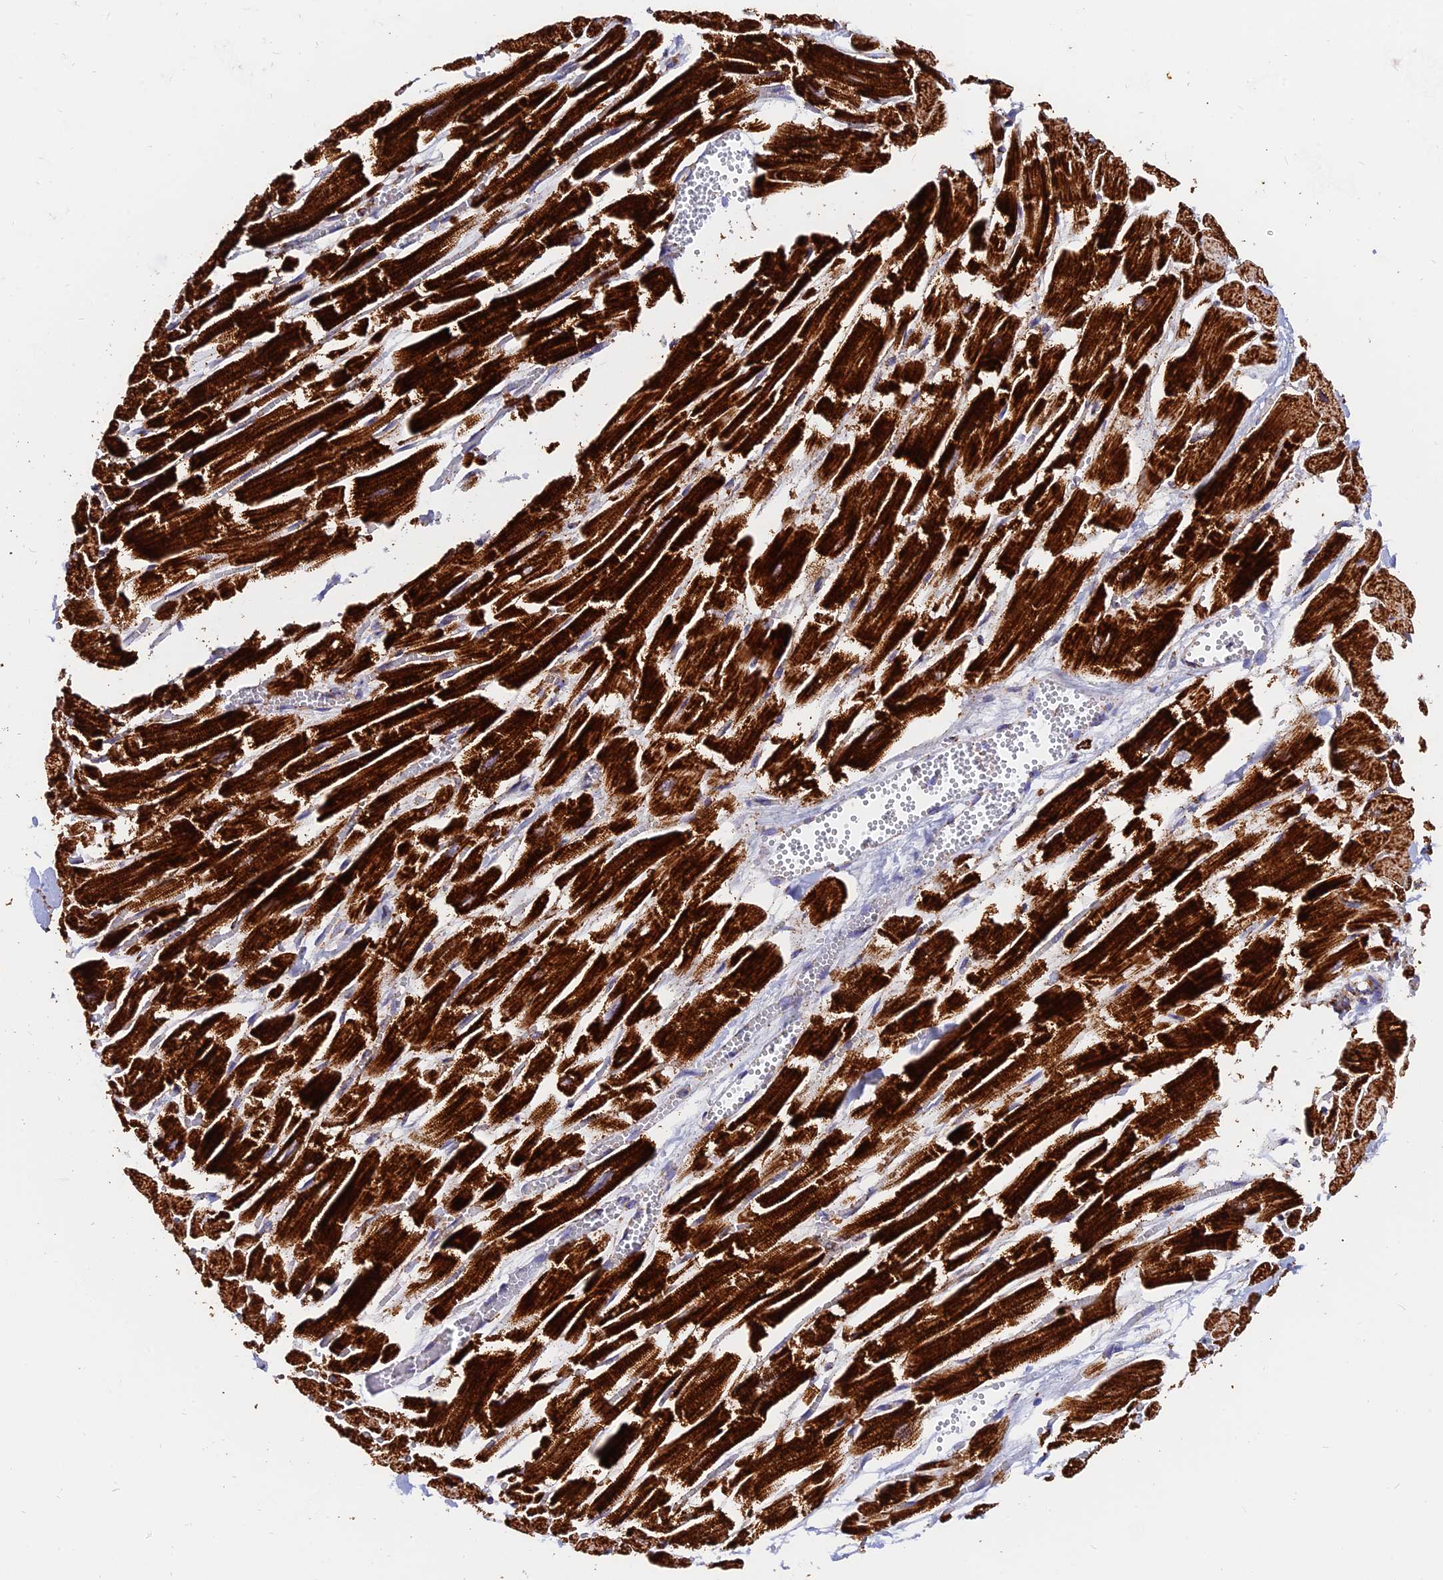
{"staining": {"intensity": "strong", "quantity": ">75%", "location": "cytoplasmic/membranous"}, "tissue": "heart muscle", "cell_type": "Cardiomyocytes", "image_type": "normal", "snomed": [{"axis": "morphology", "description": "Normal tissue, NOS"}, {"axis": "topography", "description": "Heart"}], "caption": "Strong cytoplasmic/membranous expression for a protein is appreciated in about >75% of cardiomyocytes of normal heart muscle using immunohistochemistry (IHC).", "gene": "NDUFB6", "patient": {"sex": "male", "age": 54}}